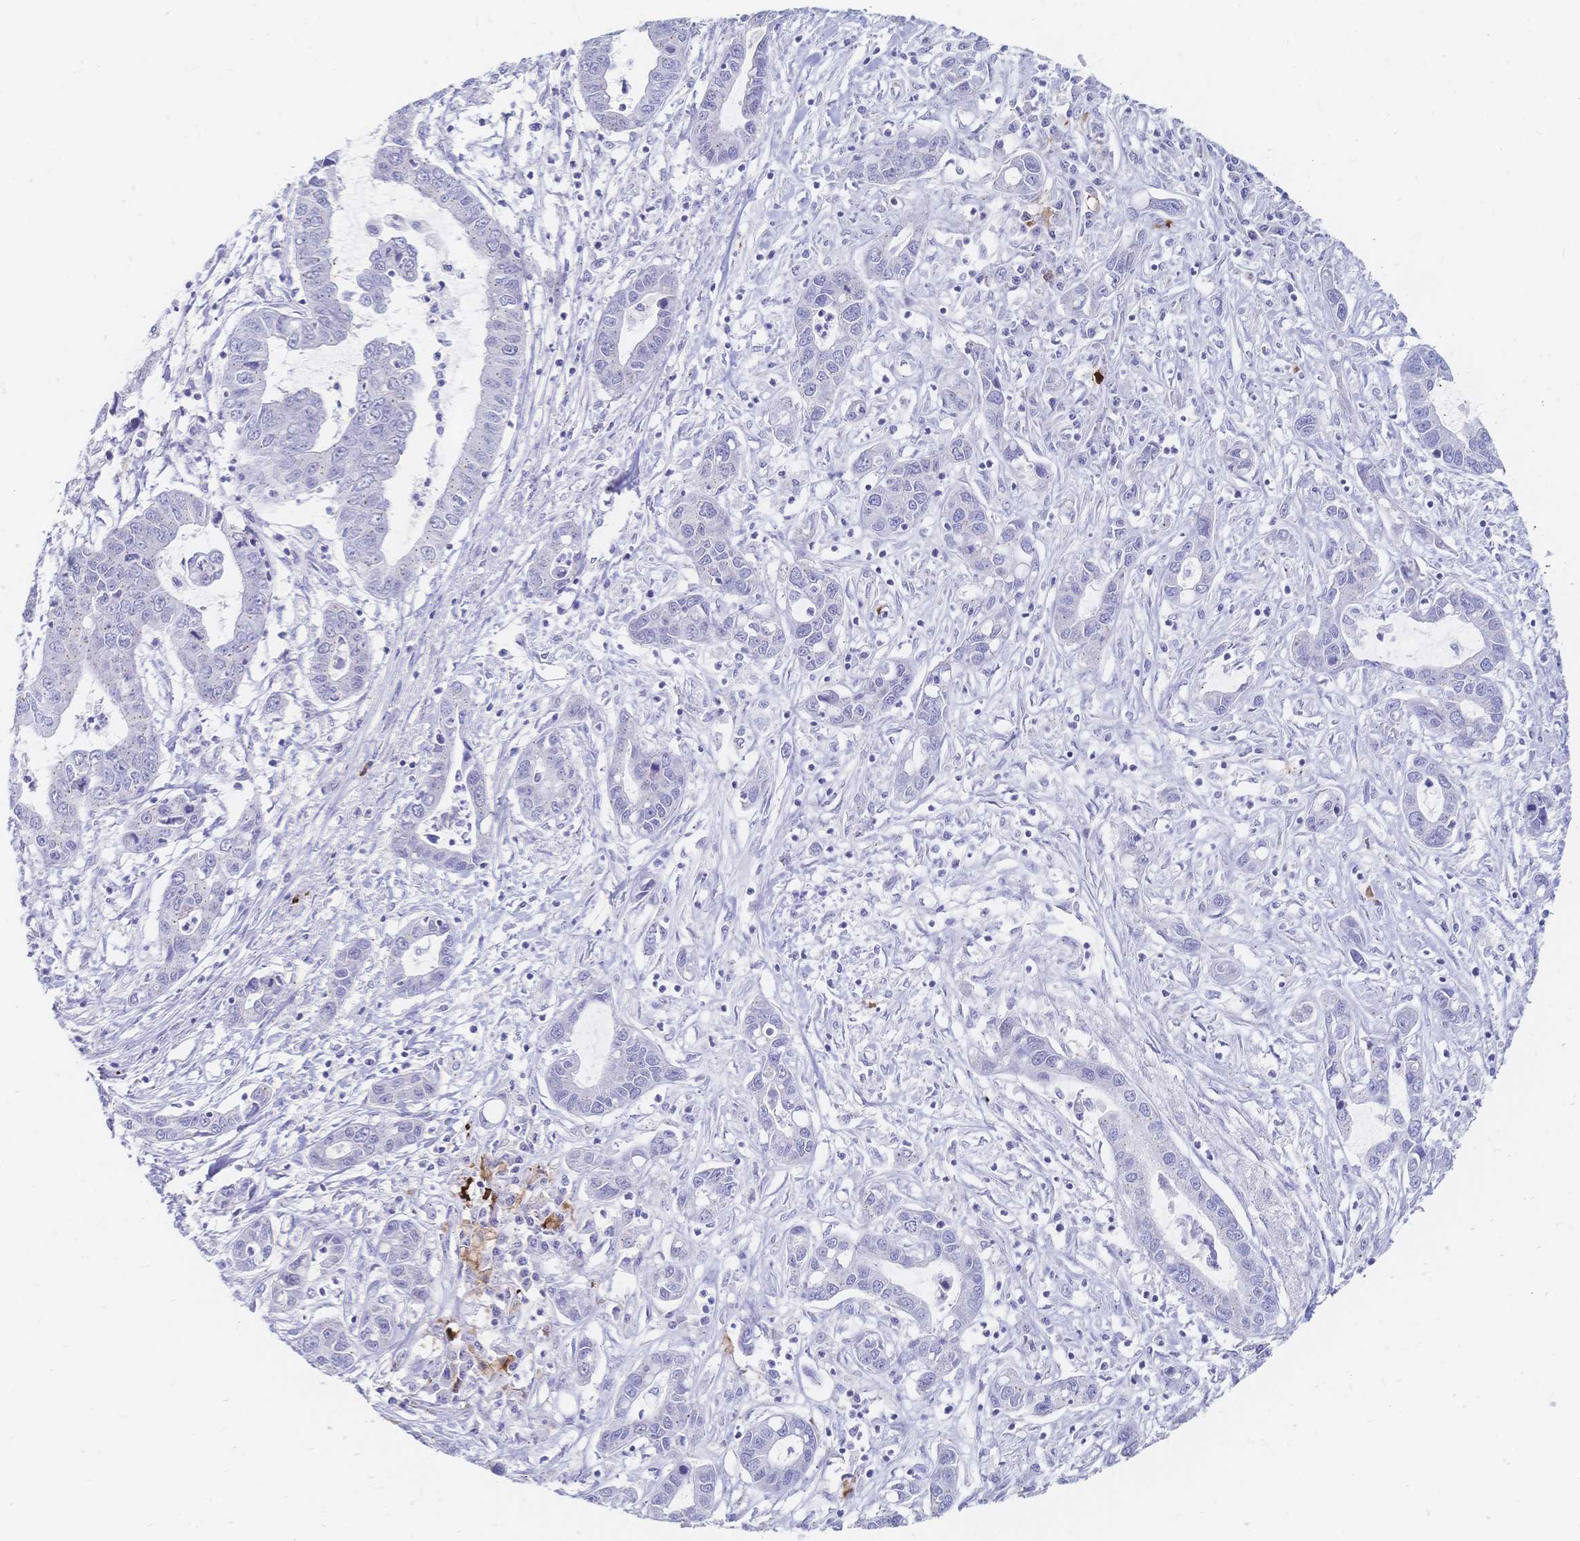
{"staining": {"intensity": "negative", "quantity": "none", "location": "none"}, "tissue": "liver cancer", "cell_type": "Tumor cells", "image_type": "cancer", "snomed": [{"axis": "morphology", "description": "Cholangiocarcinoma"}, {"axis": "topography", "description": "Liver"}], "caption": "High power microscopy photomicrograph of an IHC micrograph of cholangiocarcinoma (liver), revealing no significant staining in tumor cells.", "gene": "PSORS1C2", "patient": {"sex": "male", "age": 58}}